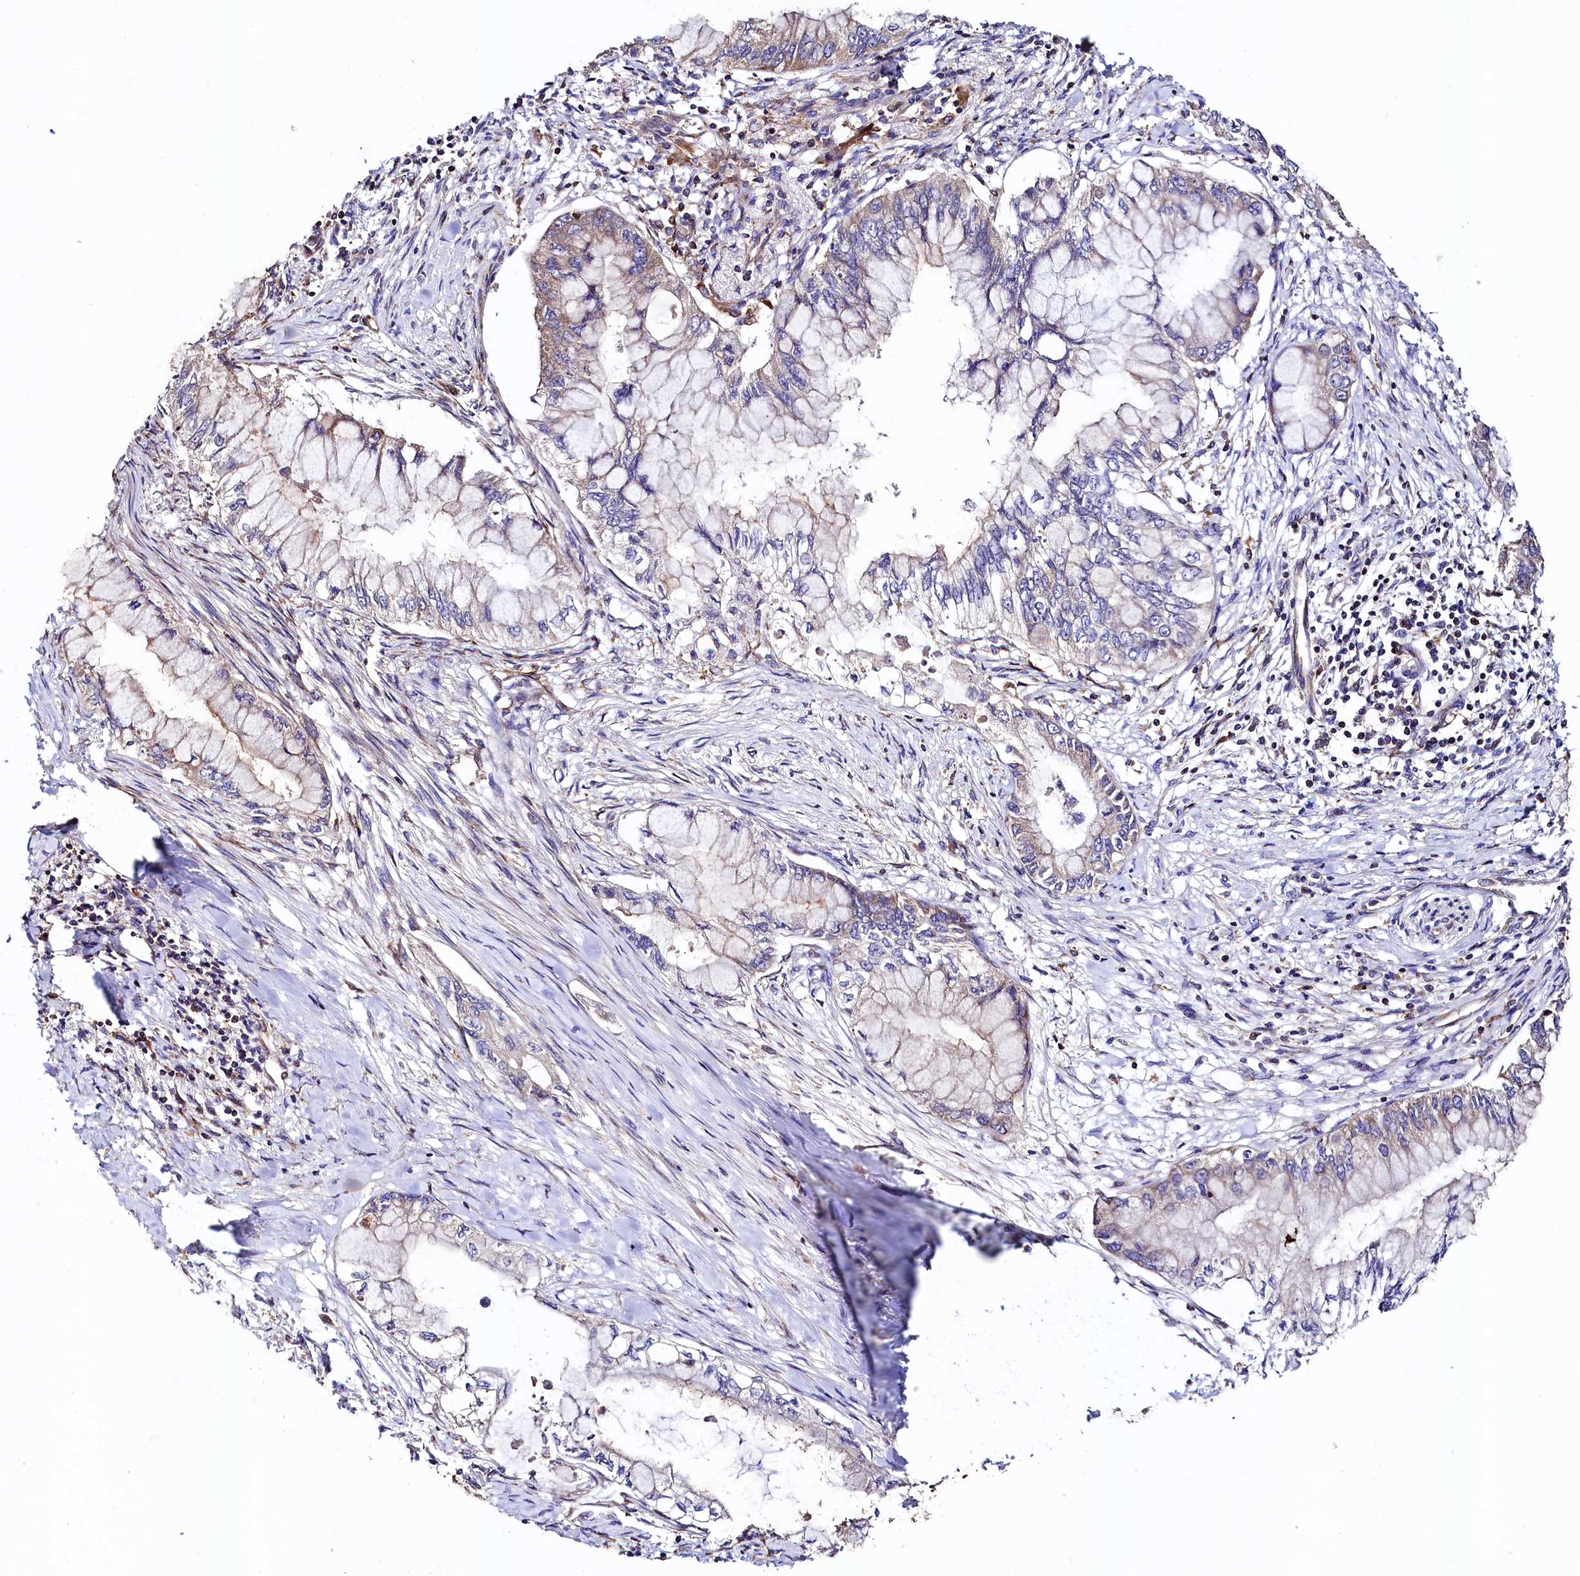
{"staining": {"intensity": "weak", "quantity": "<25%", "location": "cytoplasmic/membranous"}, "tissue": "pancreatic cancer", "cell_type": "Tumor cells", "image_type": "cancer", "snomed": [{"axis": "morphology", "description": "Adenocarcinoma, NOS"}, {"axis": "topography", "description": "Pancreas"}], "caption": "A high-resolution image shows IHC staining of pancreatic cancer, which shows no significant staining in tumor cells.", "gene": "KLHDC4", "patient": {"sex": "male", "age": 48}}